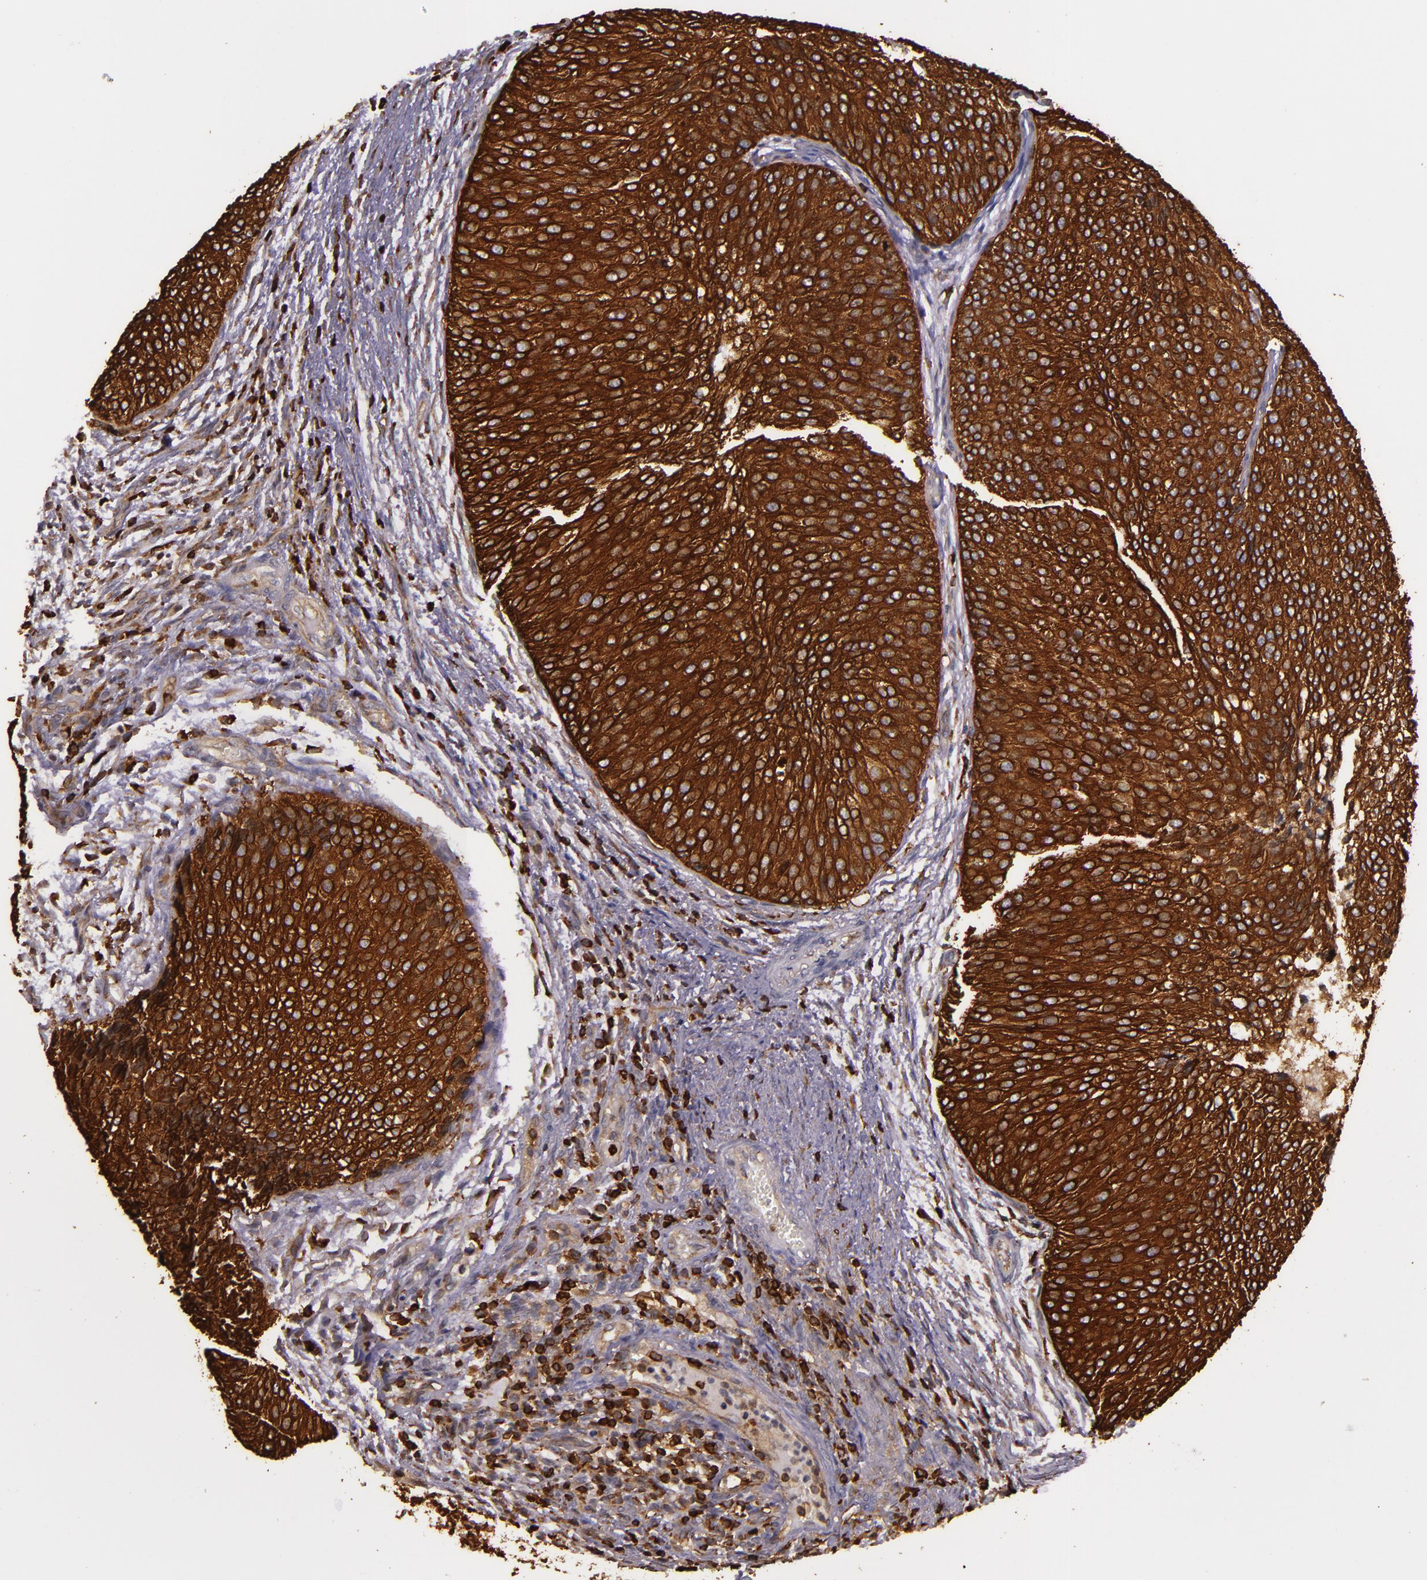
{"staining": {"intensity": "strong", "quantity": ">75%", "location": "cytoplasmic/membranous"}, "tissue": "urothelial cancer", "cell_type": "Tumor cells", "image_type": "cancer", "snomed": [{"axis": "morphology", "description": "Urothelial carcinoma, Low grade"}, {"axis": "topography", "description": "Urinary bladder"}], "caption": "A brown stain labels strong cytoplasmic/membranous staining of a protein in low-grade urothelial carcinoma tumor cells.", "gene": "SLC9A3R1", "patient": {"sex": "male", "age": 84}}